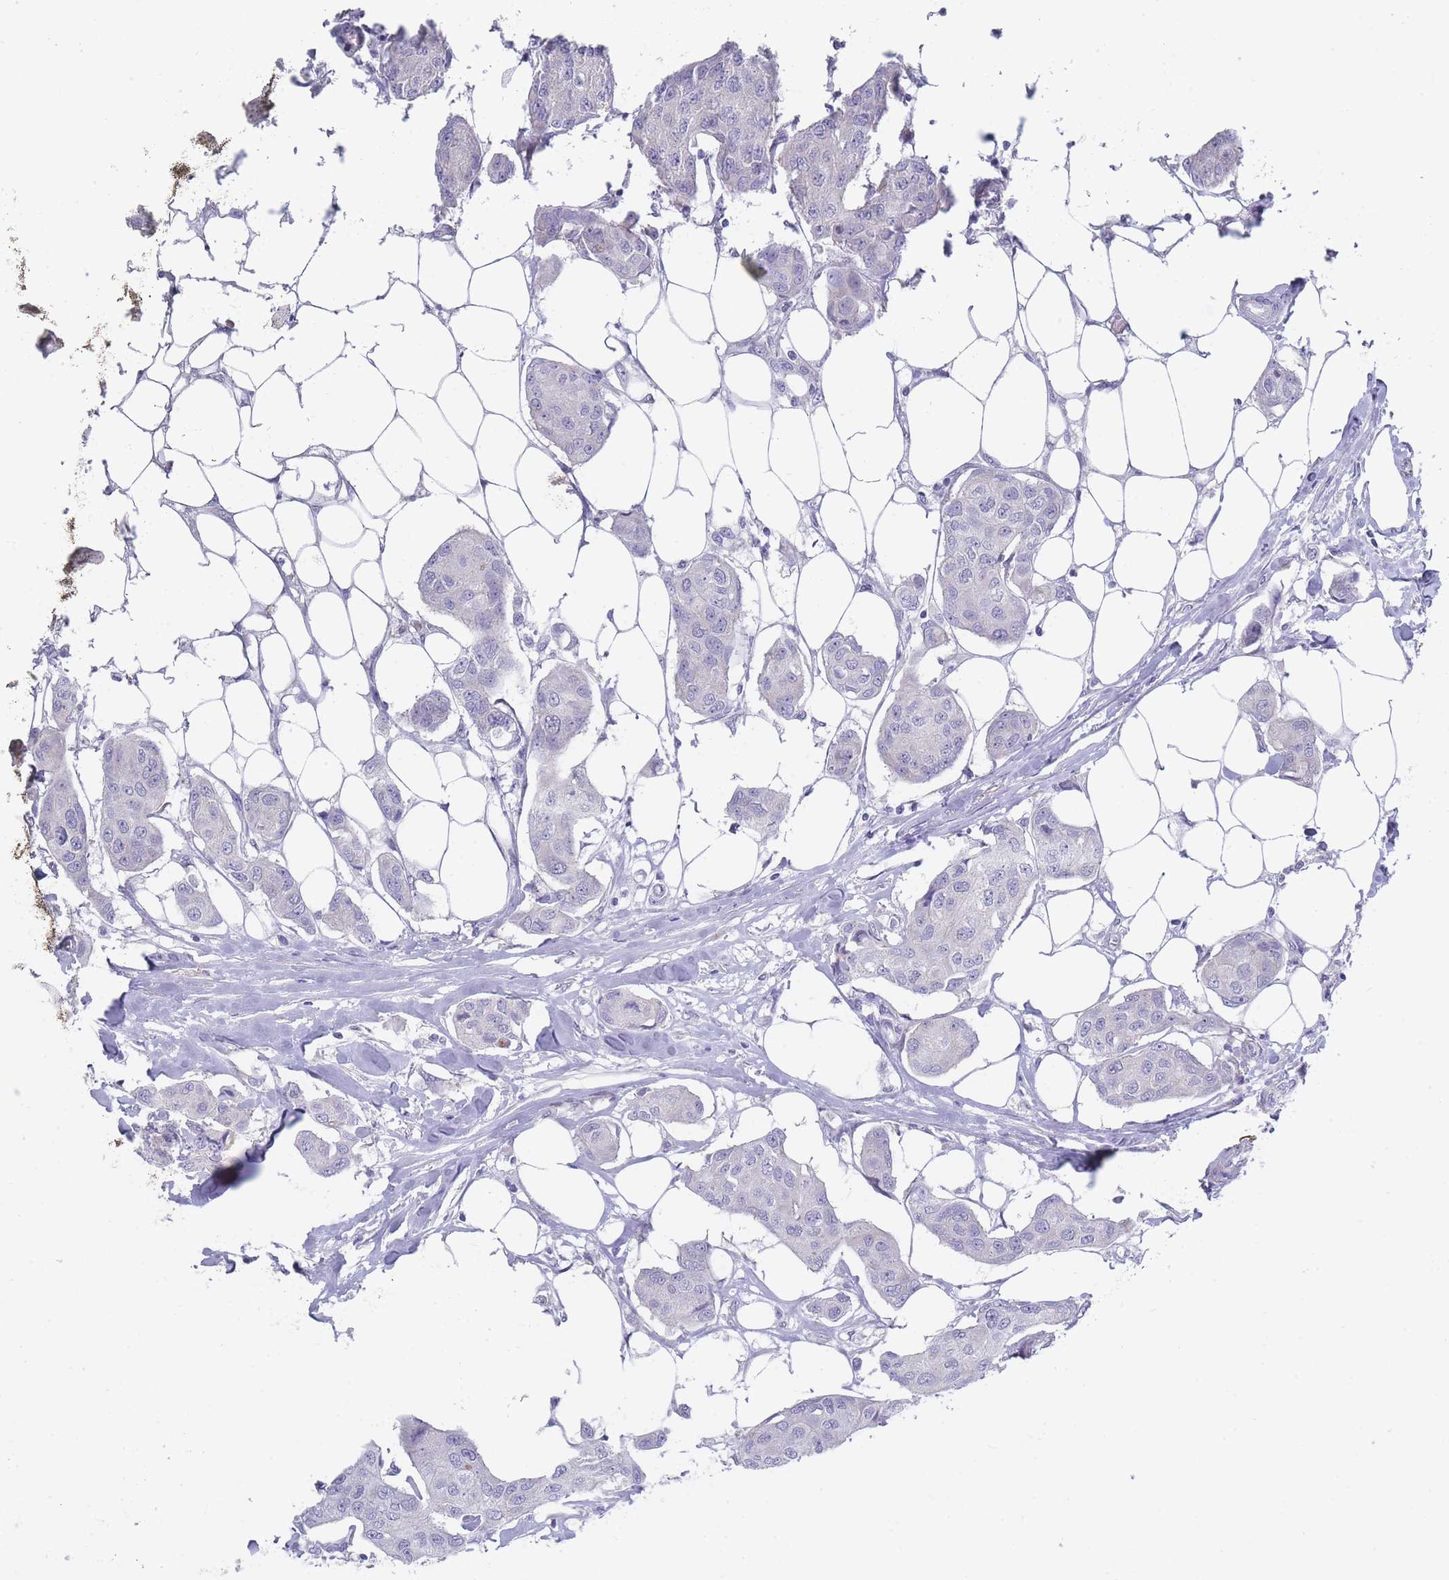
{"staining": {"intensity": "negative", "quantity": "none", "location": "none"}, "tissue": "breast cancer", "cell_type": "Tumor cells", "image_type": "cancer", "snomed": [{"axis": "morphology", "description": "Duct carcinoma"}, {"axis": "topography", "description": "Breast"}, {"axis": "topography", "description": "Lymph node"}], "caption": "Tumor cells show no significant protein positivity in breast infiltrating ductal carcinoma.", "gene": "PIGU", "patient": {"sex": "female", "age": 80}}